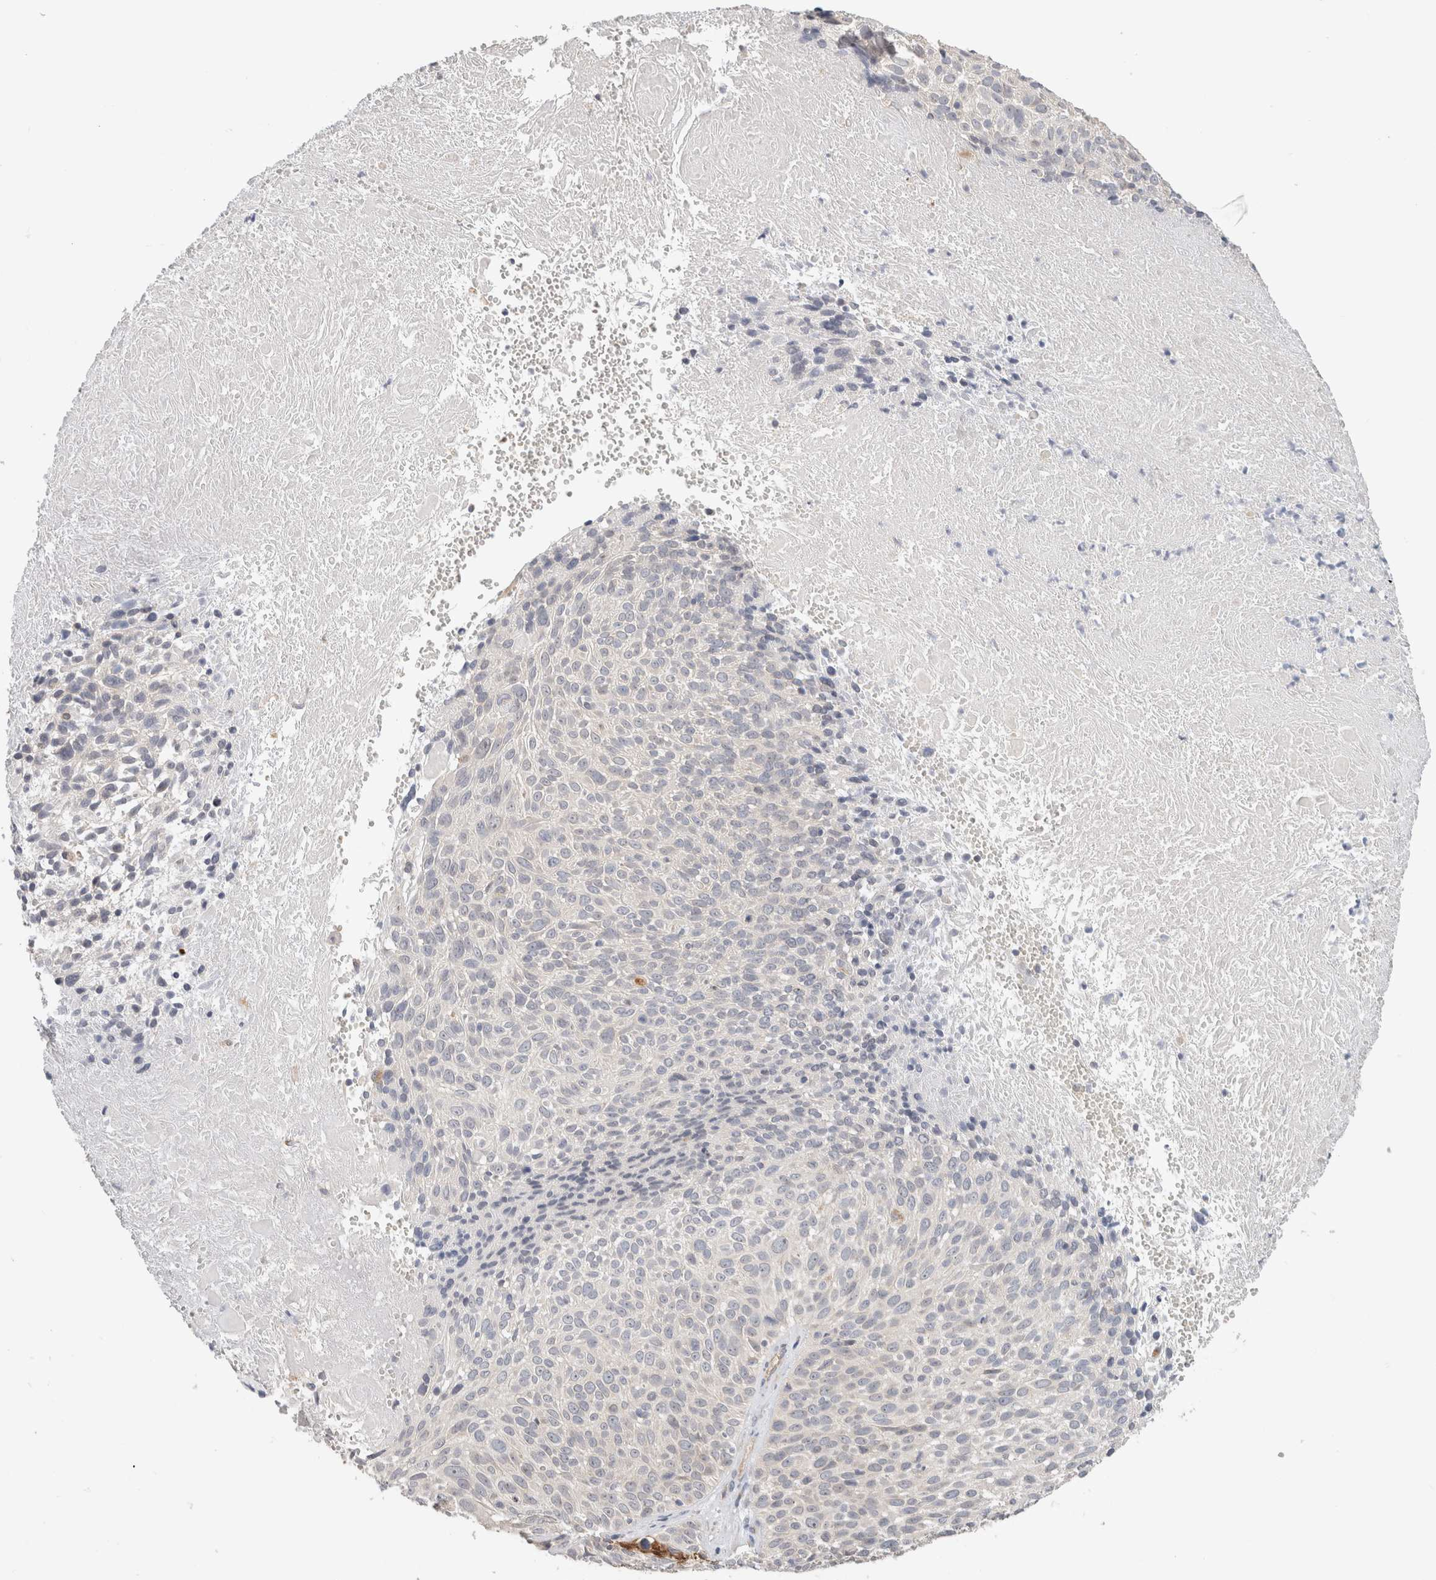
{"staining": {"intensity": "negative", "quantity": "none", "location": "none"}, "tissue": "cervical cancer", "cell_type": "Tumor cells", "image_type": "cancer", "snomed": [{"axis": "morphology", "description": "Squamous cell carcinoma, NOS"}, {"axis": "topography", "description": "Cervix"}], "caption": "The photomicrograph demonstrates no significant positivity in tumor cells of cervical cancer (squamous cell carcinoma).", "gene": "CA13", "patient": {"sex": "female", "age": 74}}